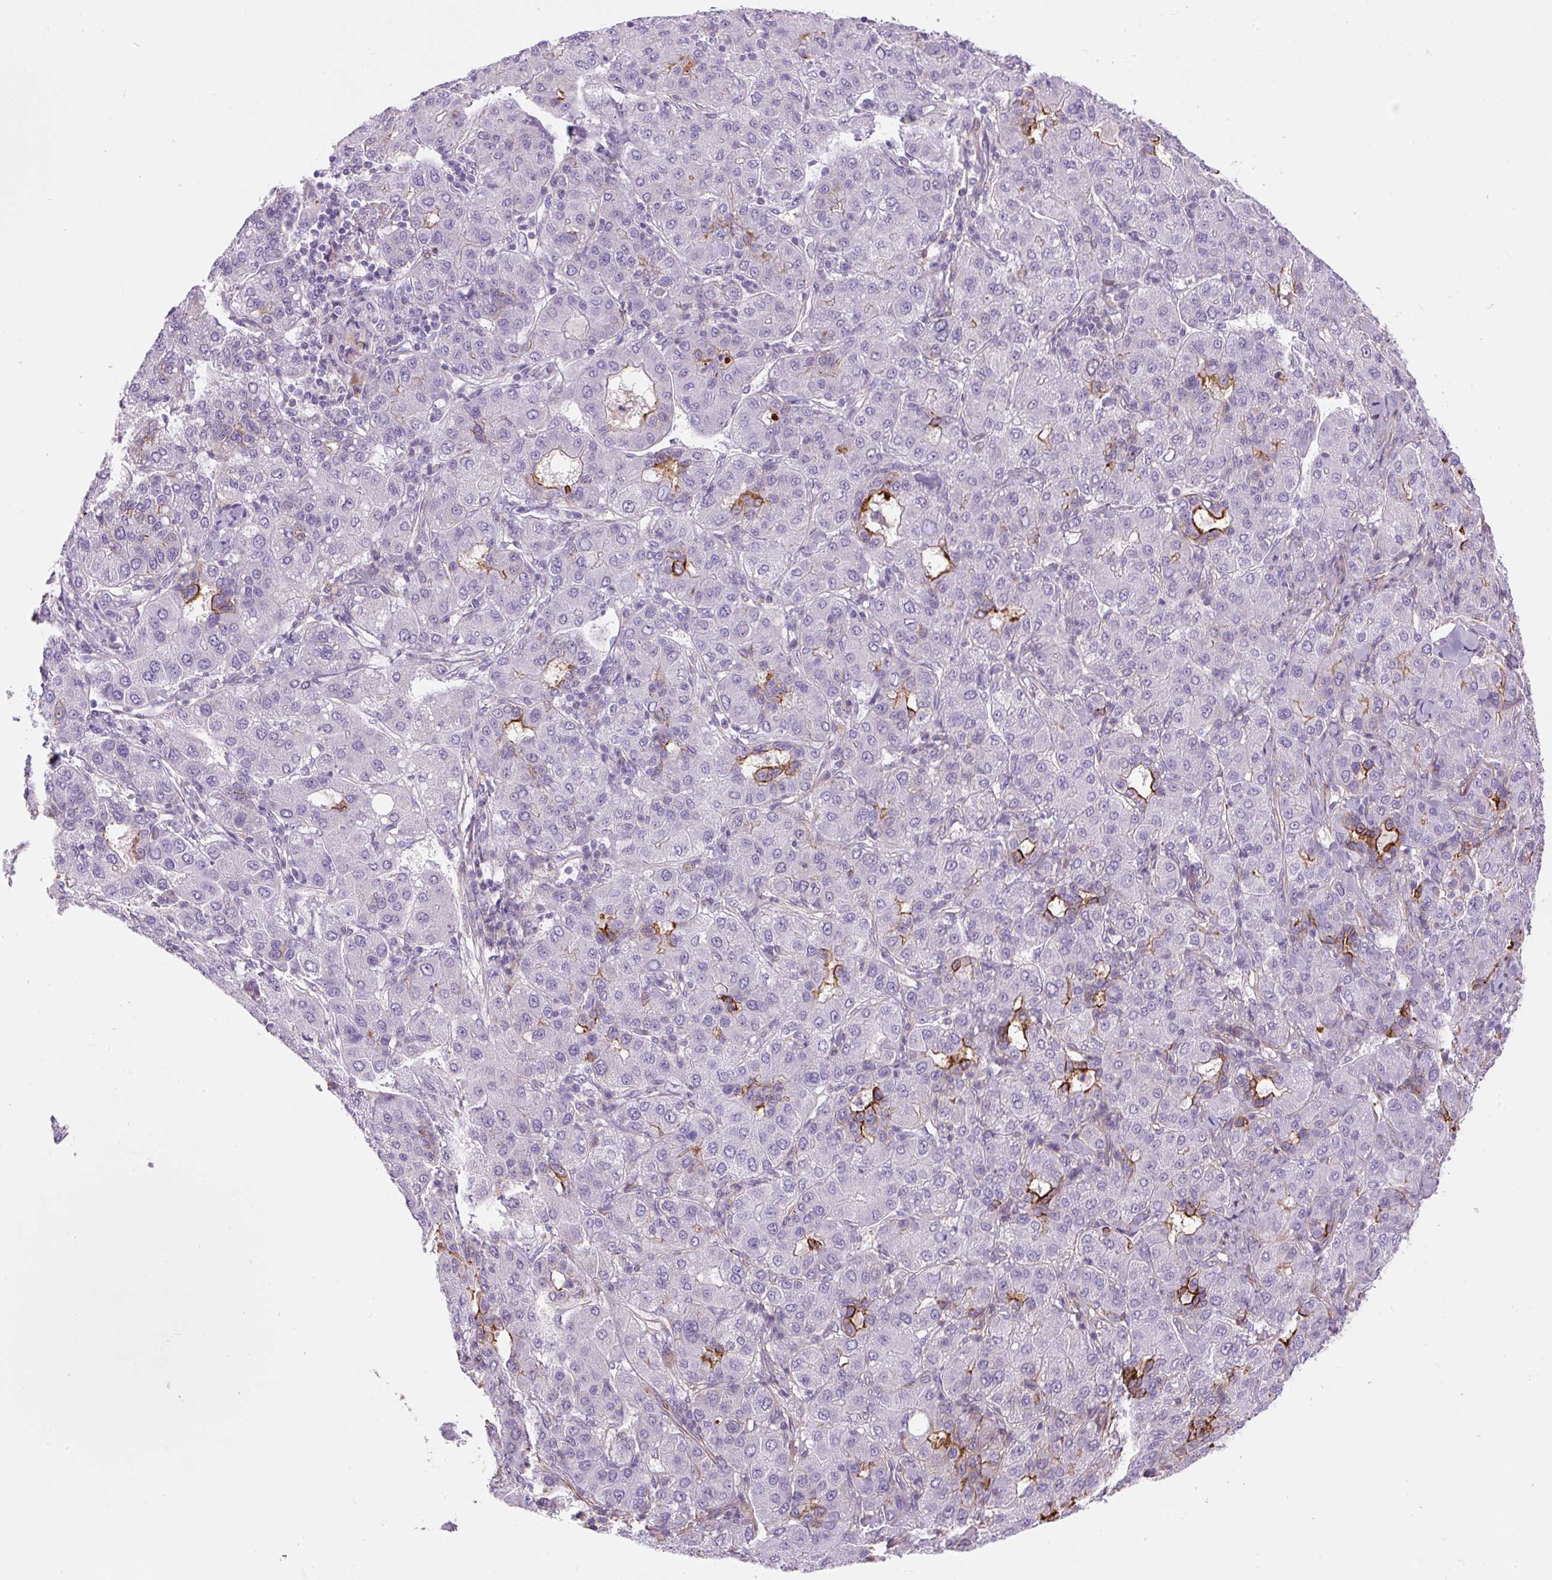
{"staining": {"intensity": "moderate", "quantity": "<25%", "location": "cytoplasmic/membranous"}, "tissue": "liver cancer", "cell_type": "Tumor cells", "image_type": "cancer", "snomed": [{"axis": "morphology", "description": "Carcinoma, Hepatocellular, NOS"}, {"axis": "topography", "description": "Liver"}], "caption": "Immunohistochemistry (IHC) image of hepatocellular carcinoma (liver) stained for a protein (brown), which reveals low levels of moderate cytoplasmic/membranous expression in about <25% of tumor cells.", "gene": "B3GALT5", "patient": {"sex": "male", "age": 65}}